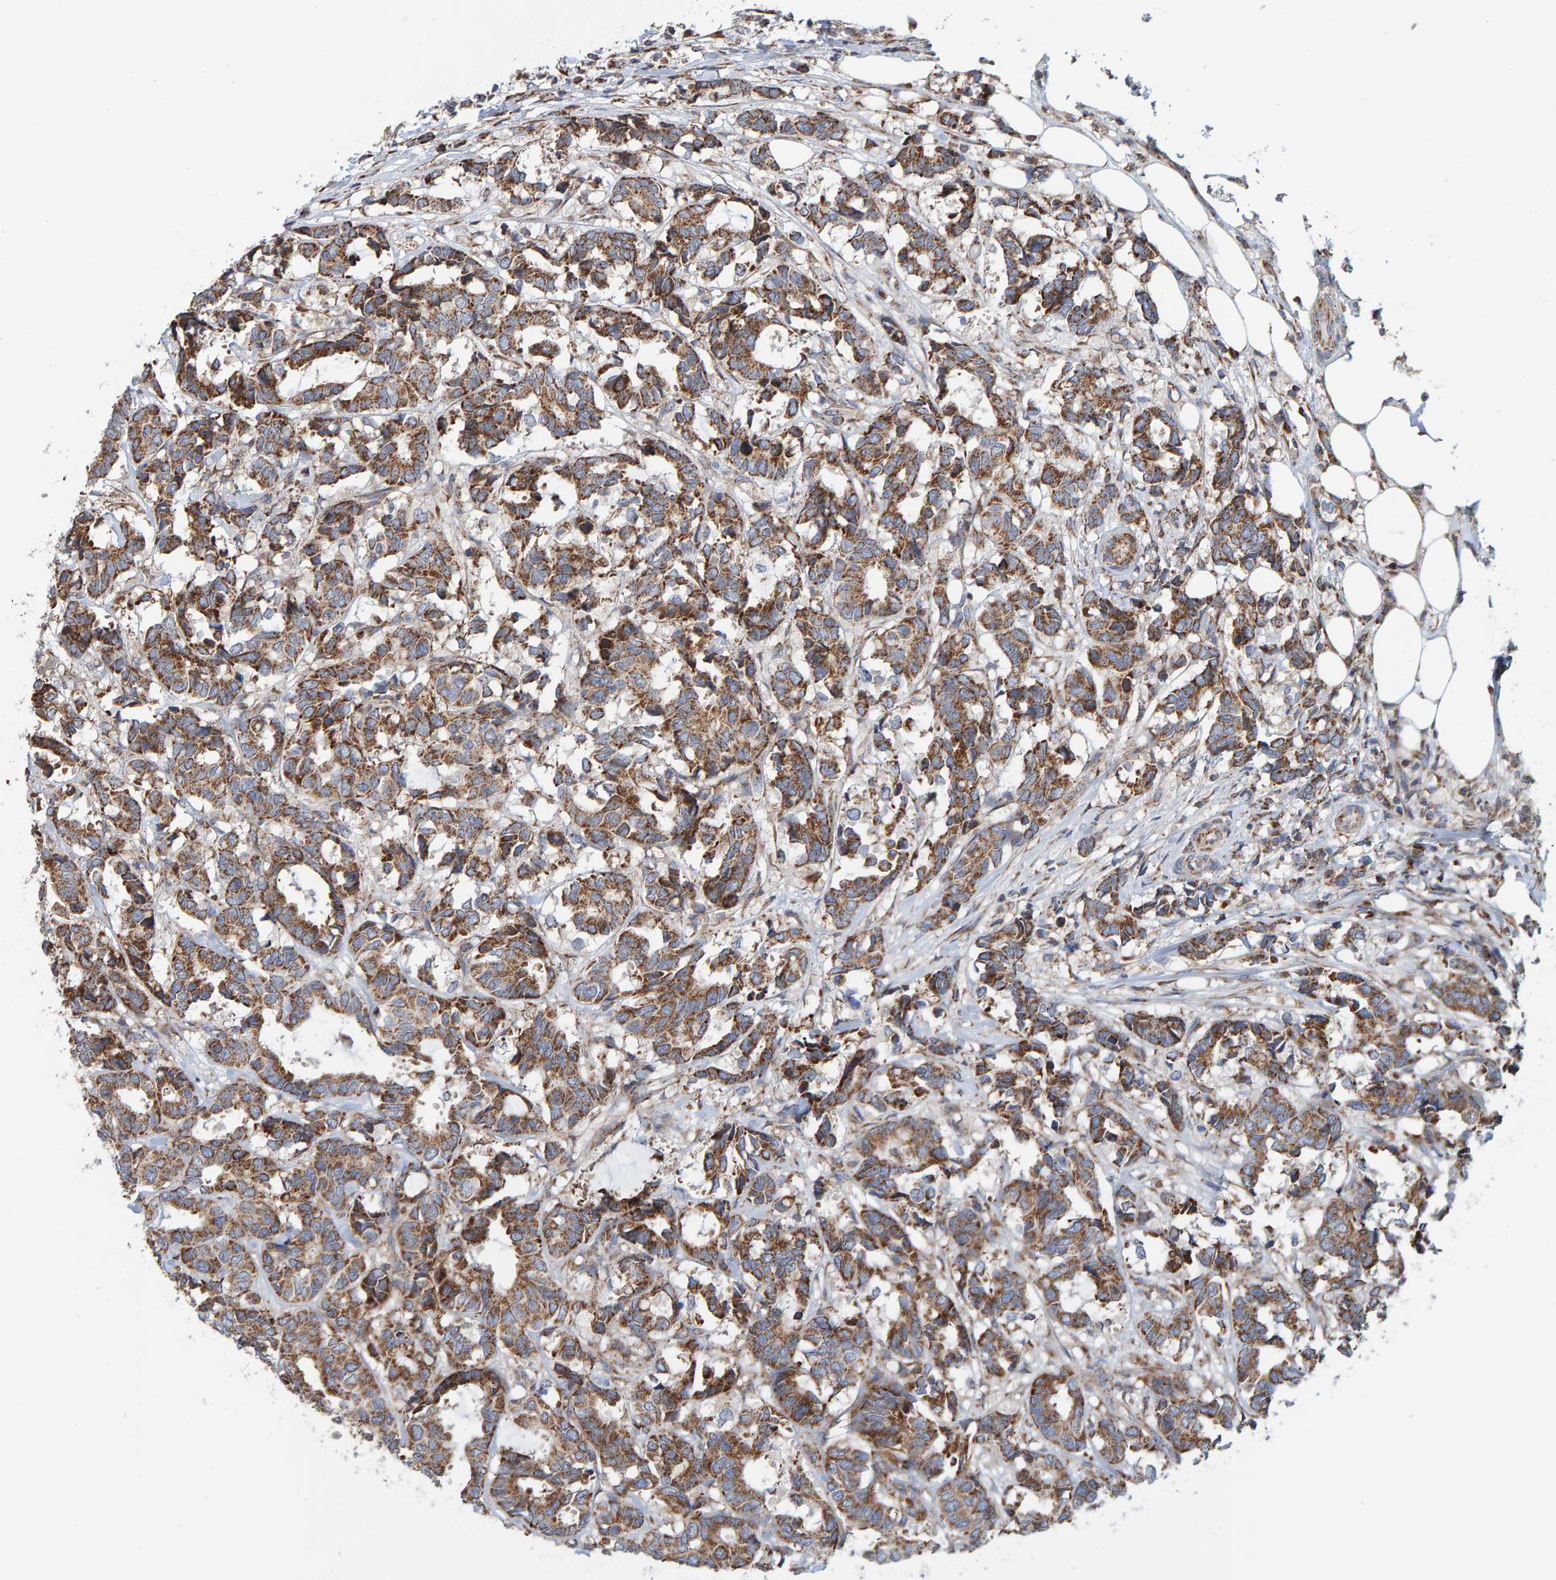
{"staining": {"intensity": "strong", "quantity": ">75%", "location": "cytoplasmic/membranous"}, "tissue": "breast cancer", "cell_type": "Tumor cells", "image_type": "cancer", "snomed": [{"axis": "morphology", "description": "Duct carcinoma"}, {"axis": "topography", "description": "Breast"}], "caption": "Protein staining by IHC reveals strong cytoplasmic/membranous expression in approximately >75% of tumor cells in breast cancer.", "gene": "MRPL45", "patient": {"sex": "female", "age": 87}}